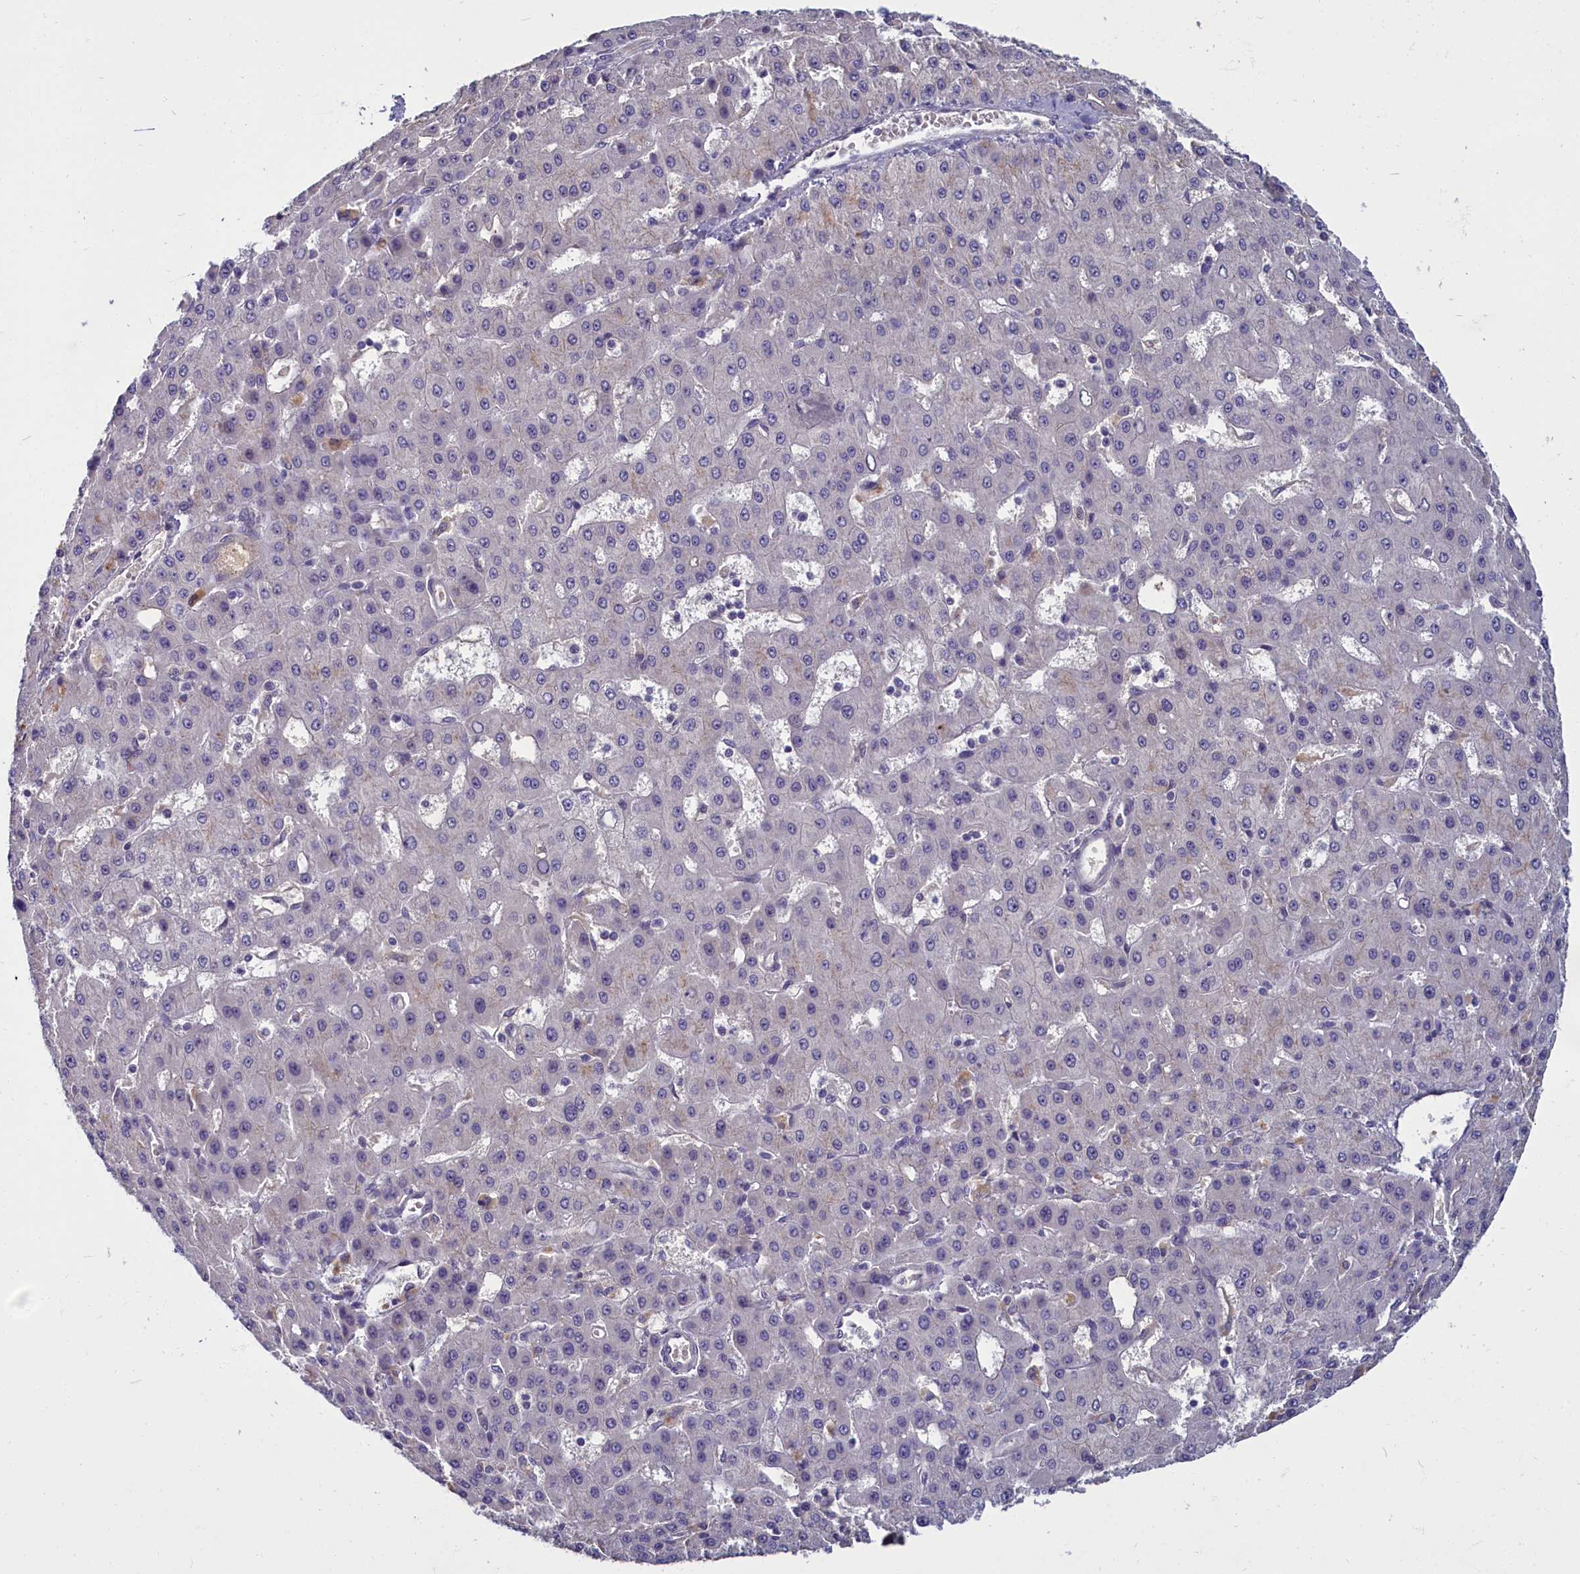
{"staining": {"intensity": "negative", "quantity": "none", "location": "none"}, "tissue": "liver cancer", "cell_type": "Tumor cells", "image_type": "cancer", "snomed": [{"axis": "morphology", "description": "Carcinoma, Hepatocellular, NOS"}, {"axis": "topography", "description": "Liver"}], "caption": "This is an immunohistochemistry photomicrograph of human liver cancer (hepatocellular carcinoma). There is no positivity in tumor cells.", "gene": "SV2C", "patient": {"sex": "male", "age": 47}}